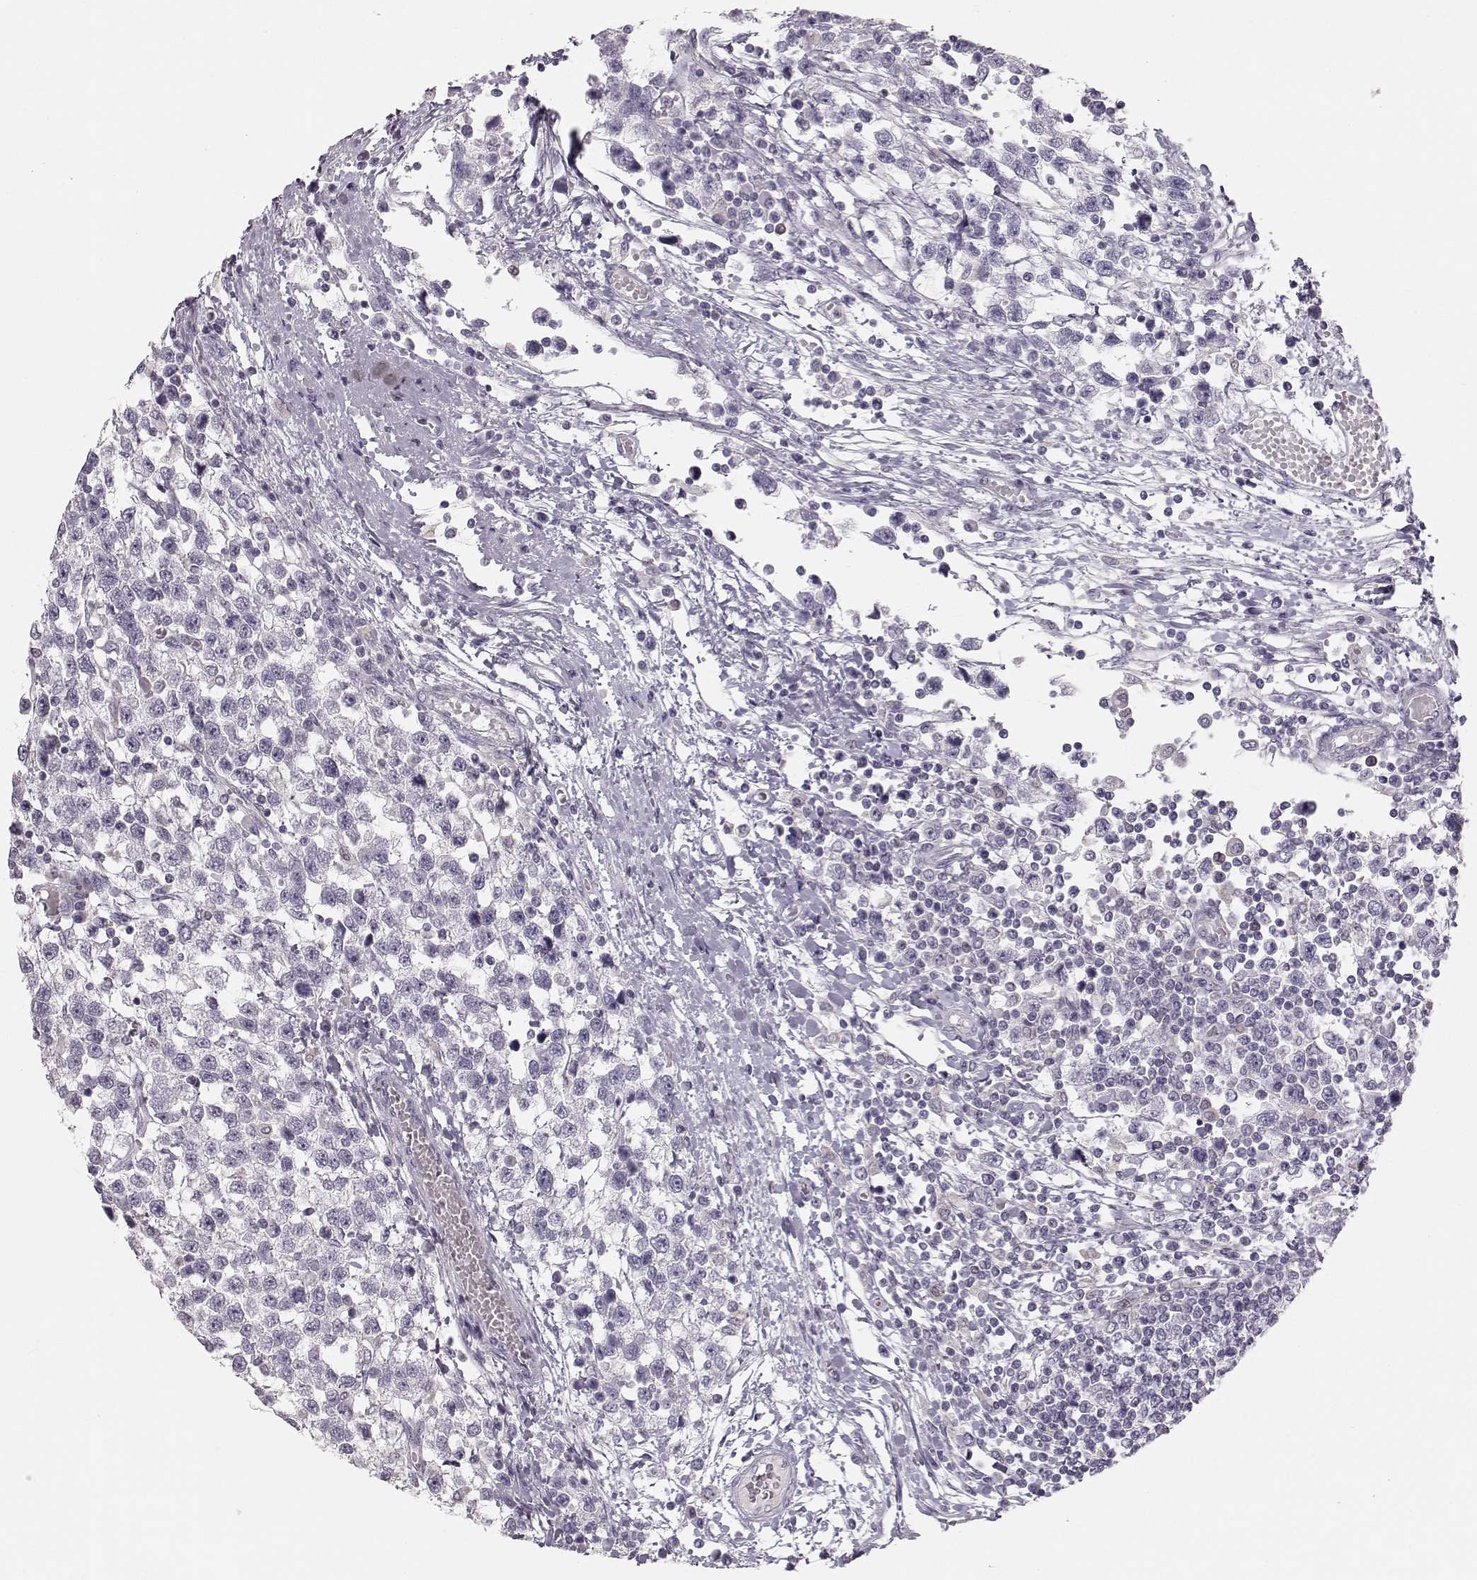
{"staining": {"intensity": "negative", "quantity": "none", "location": "none"}, "tissue": "testis cancer", "cell_type": "Tumor cells", "image_type": "cancer", "snomed": [{"axis": "morphology", "description": "Seminoma, NOS"}, {"axis": "topography", "description": "Testis"}], "caption": "Immunohistochemistry of human testis seminoma exhibits no expression in tumor cells.", "gene": "RUNDC3A", "patient": {"sex": "male", "age": 34}}